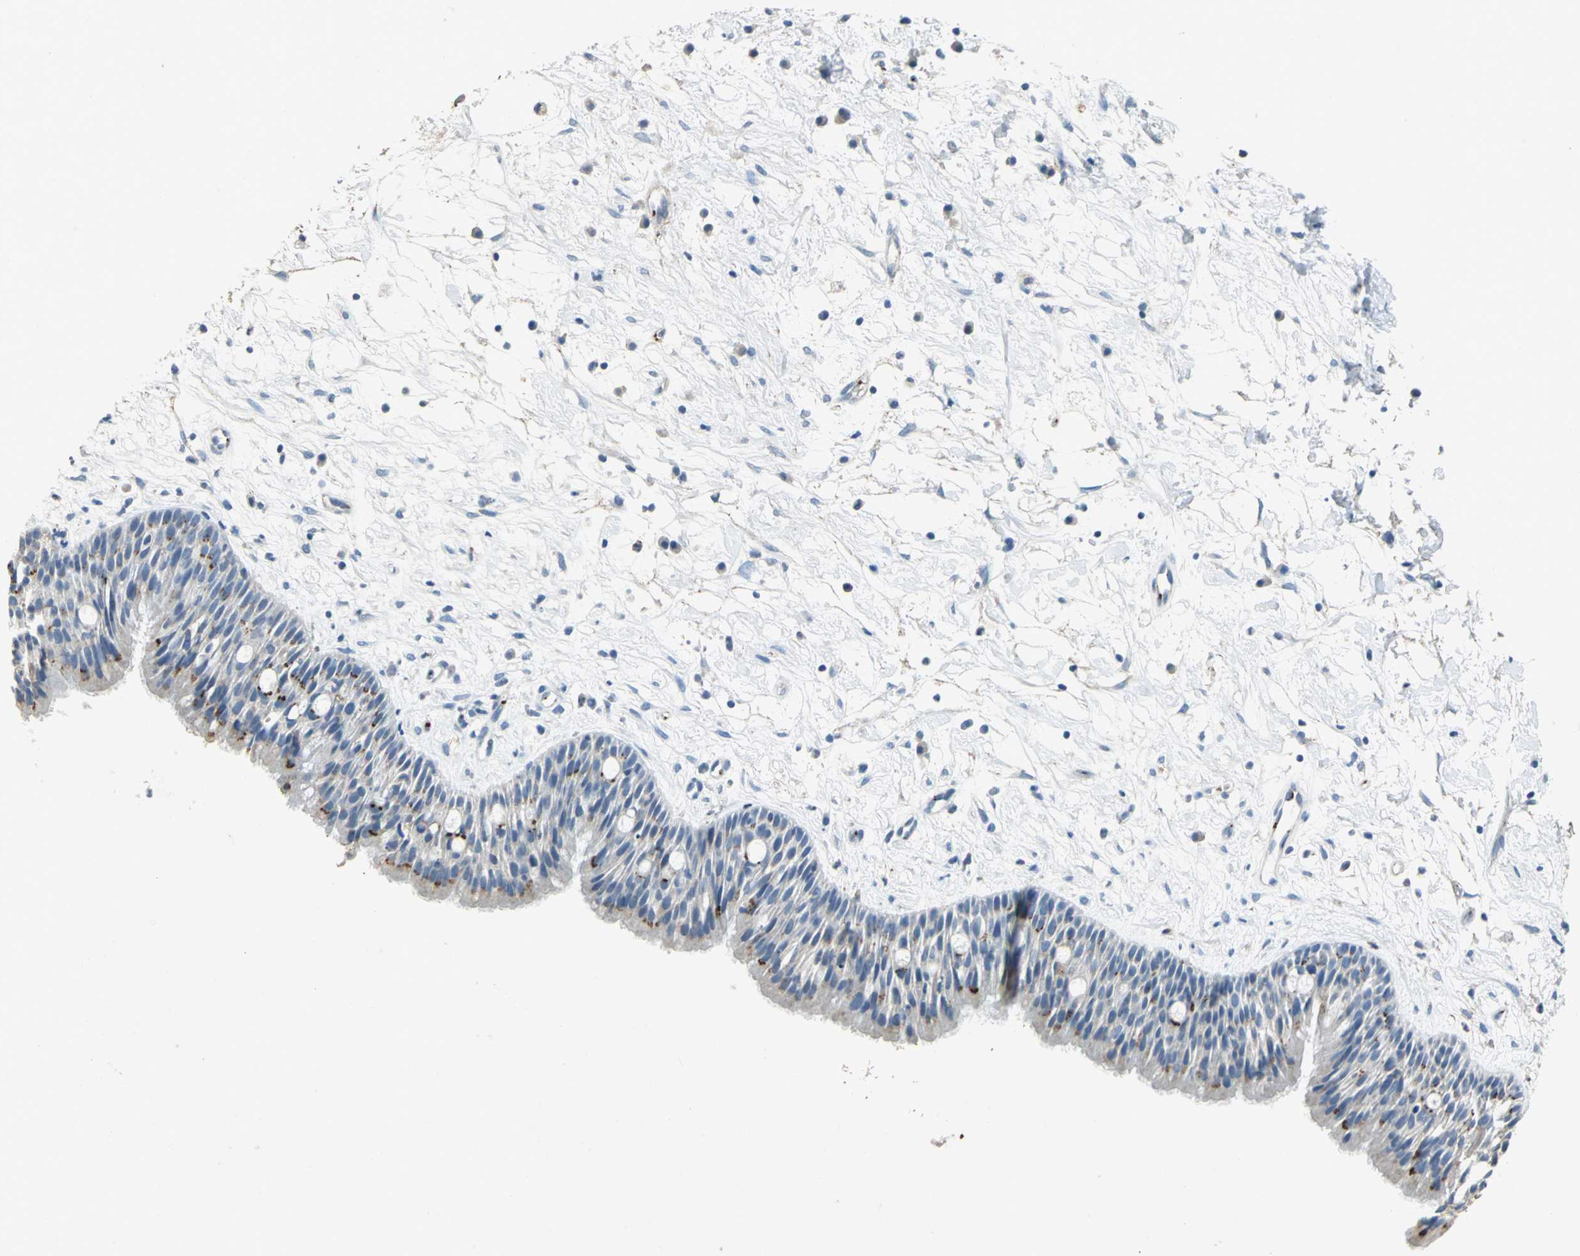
{"staining": {"intensity": "strong", "quantity": "<25%", "location": "cytoplasmic/membranous"}, "tissue": "nasopharynx", "cell_type": "Respiratory epithelial cells", "image_type": "normal", "snomed": [{"axis": "morphology", "description": "Normal tissue, NOS"}, {"axis": "topography", "description": "Nasopharynx"}], "caption": "This micrograph reveals IHC staining of normal nasopharynx, with medium strong cytoplasmic/membranous positivity in about <25% of respiratory epithelial cells.", "gene": "CAMK2B", "patient": {"sex": "male", "age": 13}}